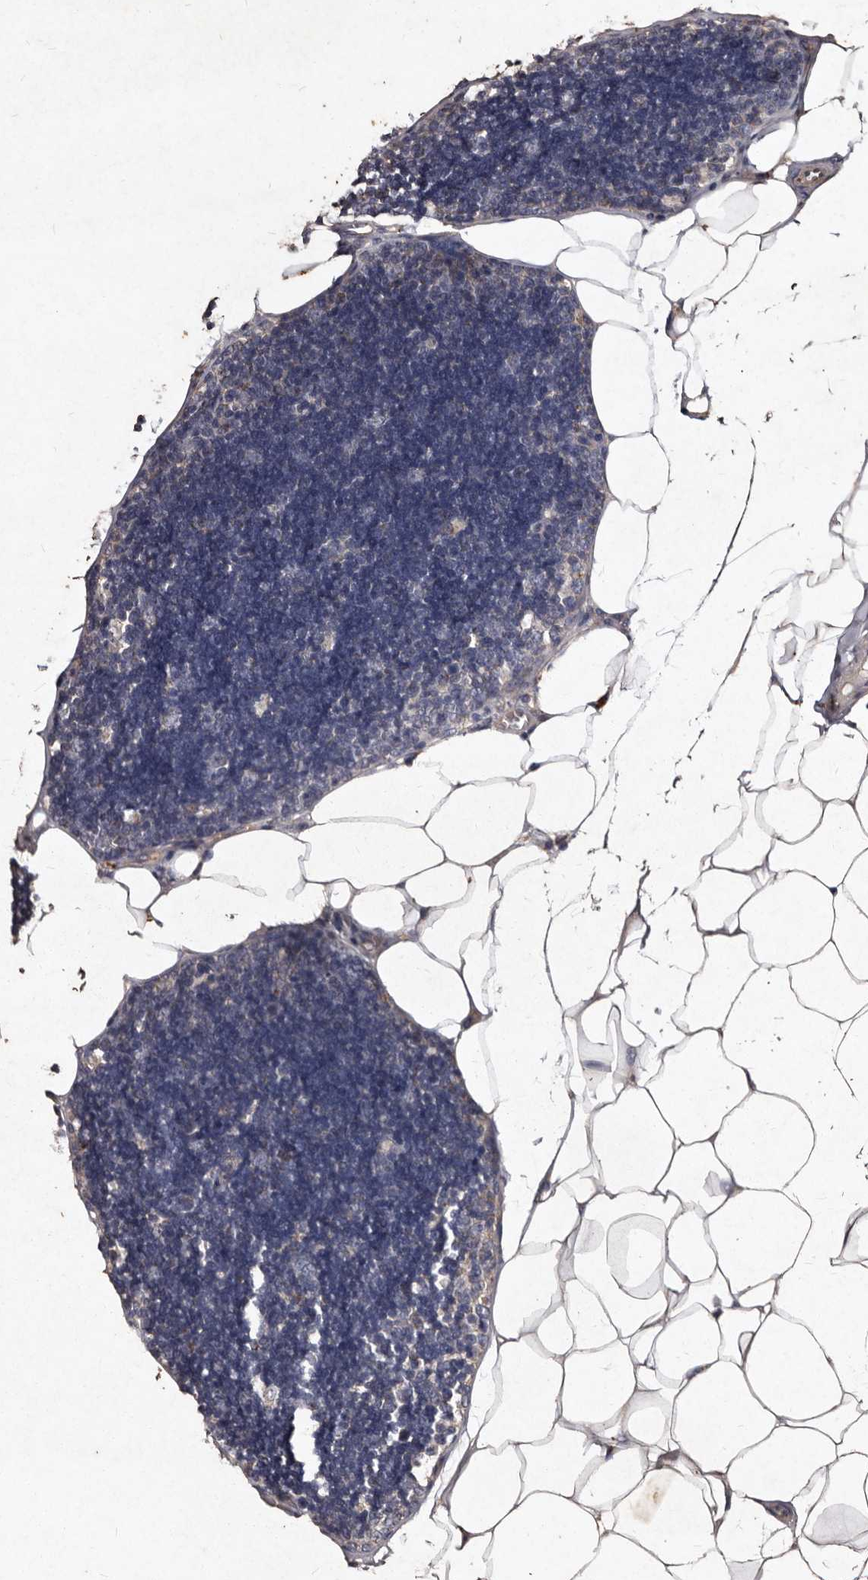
{"staining": {"intensity": "moderate", "quantity": "25%-75%", "location": "cytoplasmic/membranous"}, "tissue": "lymph node", "cell_type": "Germinal center cells", "image_type": "normal", "snomed": [{"axis": "morphology", "description": "Normal tissue, NOS"}, {"axis": "topography", "description": "Lymph node"}], "caption": "Immunohistochemistry of benign lymph node displays medium levels of moderate cytoplasmic/membranous staining in about 25%-75% of germinal center cells.", "gene": "TFB1M", "patient": {"sex": "male", "age": 33}}